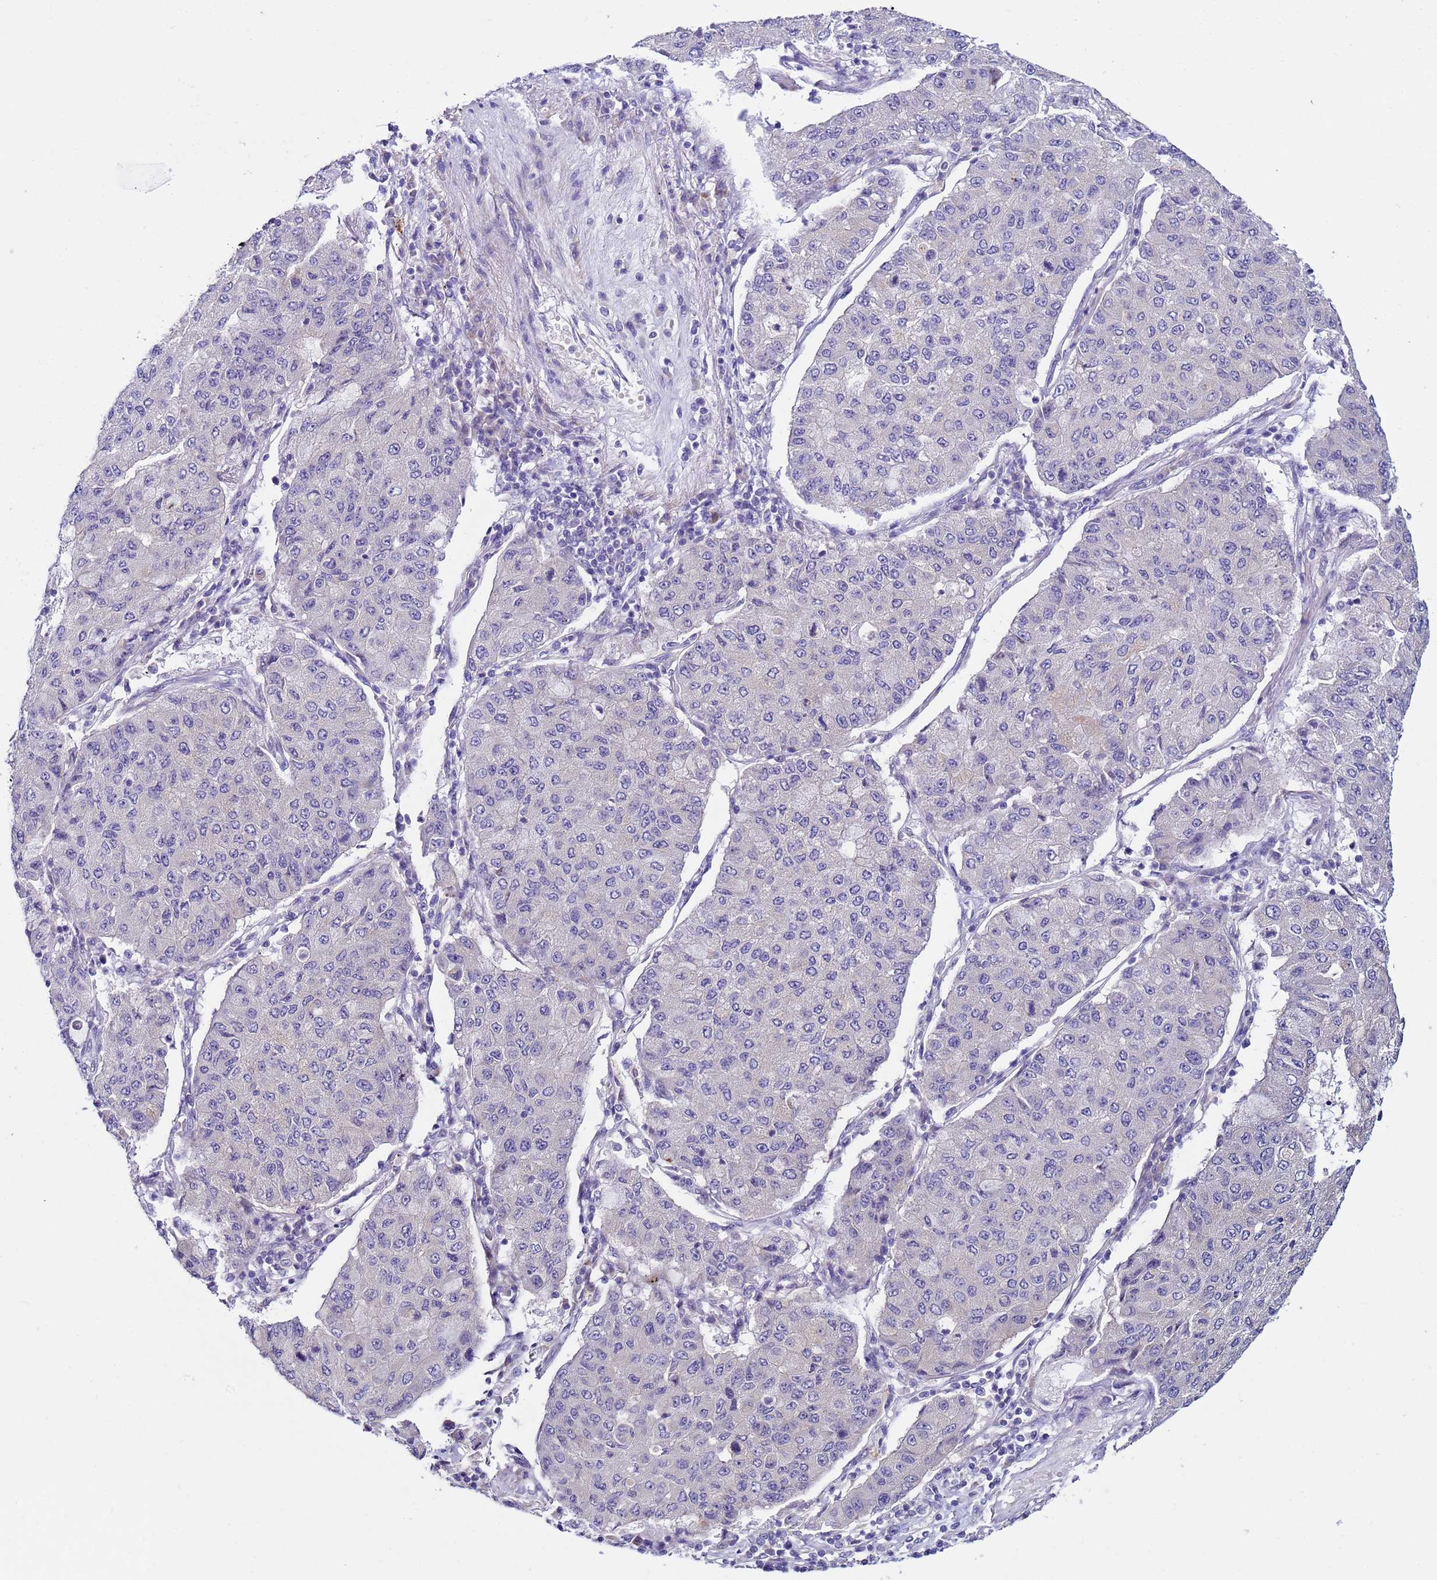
{"staining": {"intensity": "negative", "quantity": "none", "location": "none"}, "tissue": "lung cancer", "cell_type": "Tumor cells", "image_type": "cancer", "snomed": [{"axis": "morphology", "description": "Squamous cell carcinoma, NOS"}, {"axis": "topography", "description": "Lung"}], "caption": "IHC photomicrograph of squamous cell carcinoma (lung) stained for a protein (brown), which shows no staining in tumor cells.", "gene": "IGSF11", "patient": {"sex": "male", "age": 74}}